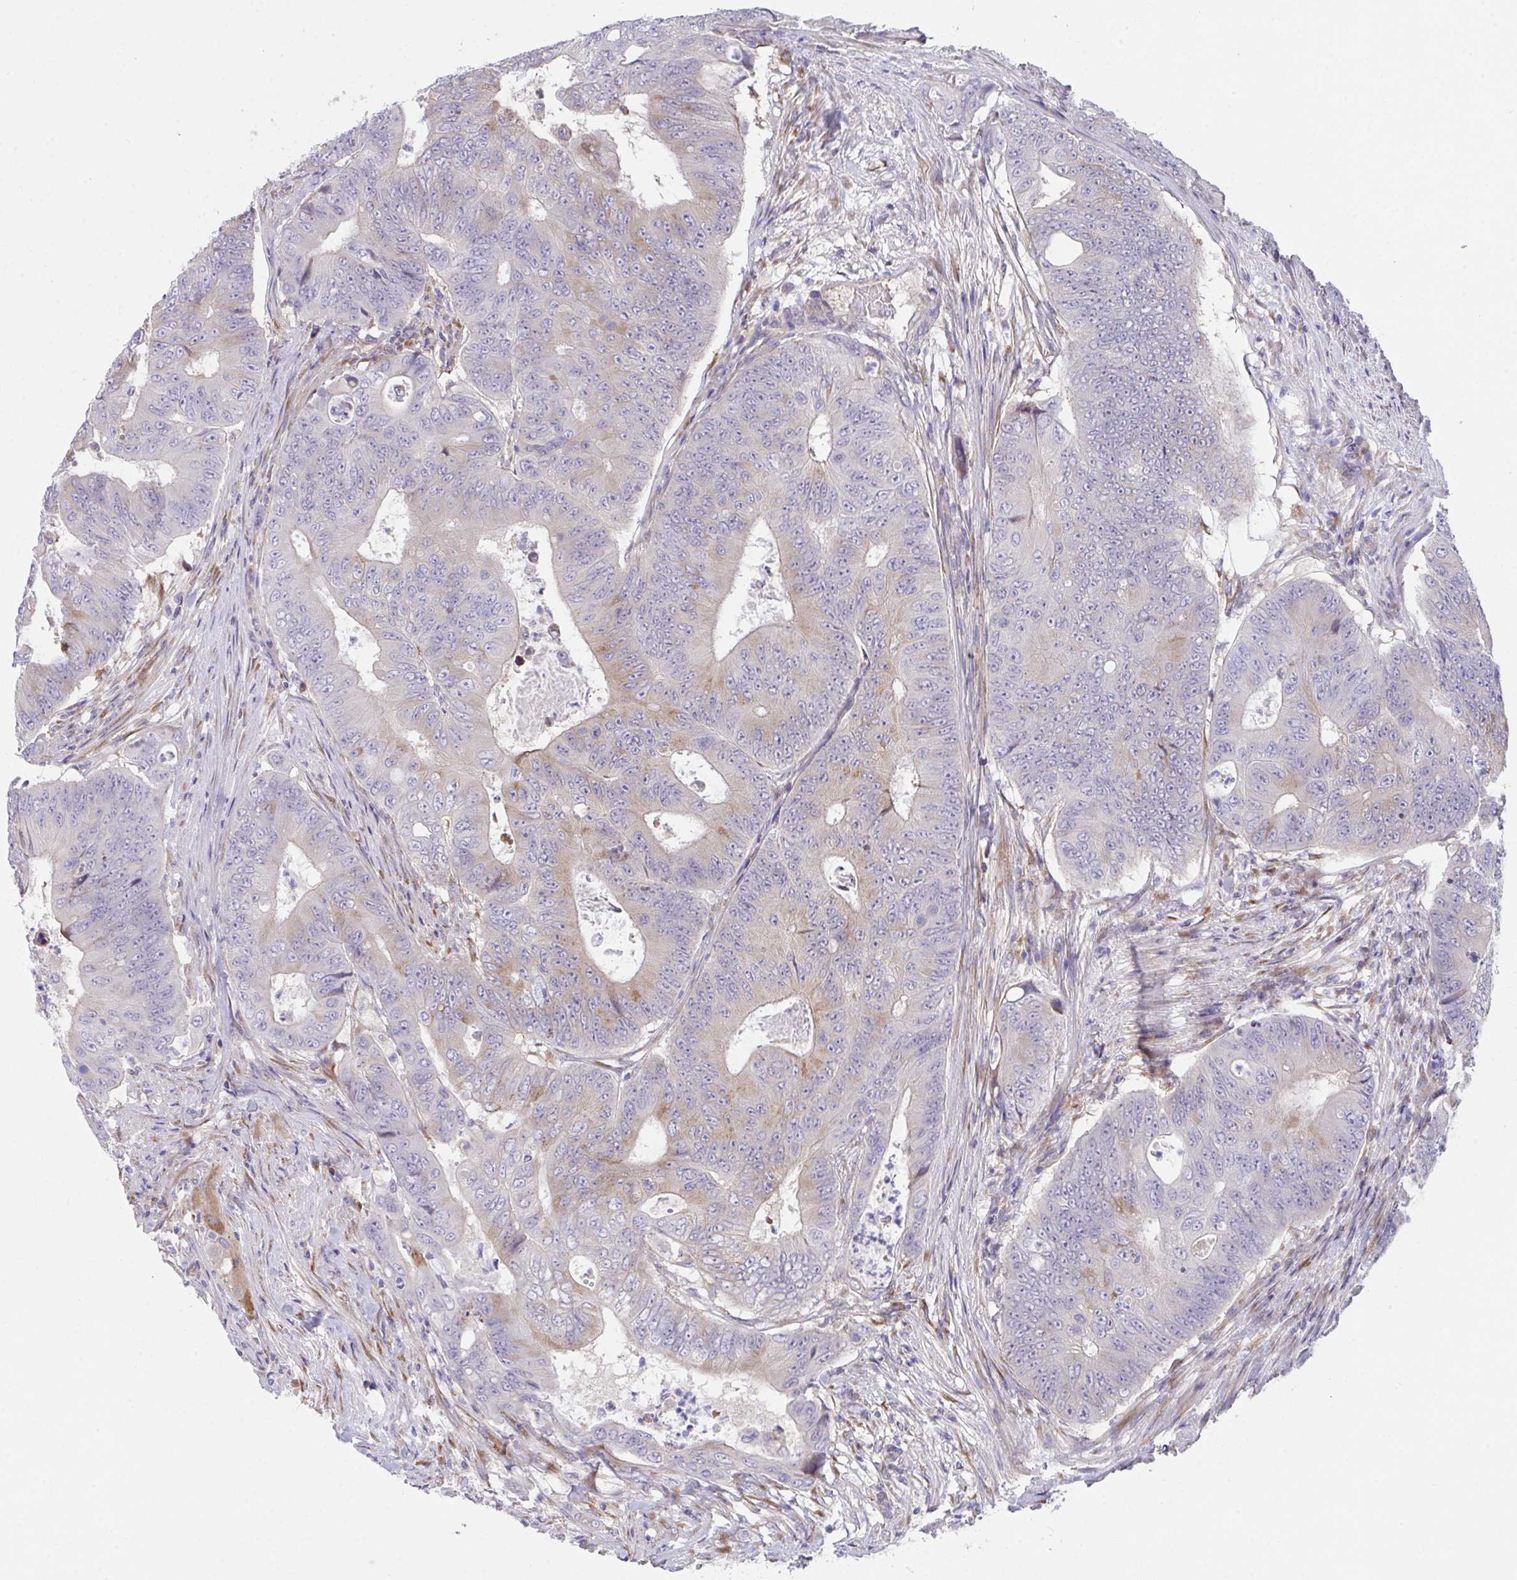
{"staining": {"intensity": "weak", "quantity": "<25%", "location": "cytoplasmic/membranous"}, "tissue": "colorectal cancer", "cell_type": "Tumor cells", "image_type": "cancer", "snomed": [{"axis": "morphology", "description": "Adenocarcinoma, NOS"}, {"axis": "topography", "description": "Colon"}], "caption": "High power microscopy image of an immunohistochemistry micrograph of colorectal adenocarcinoma, revealing no significant expression in tumor cells. The staining is performed using DAB (3,3'-diaminobenzidine) brown chromogen with nuclei counter-stained in using hematoxylin.", "gene": "MIA3", "patient": {"sex": "female", "age": 48}}